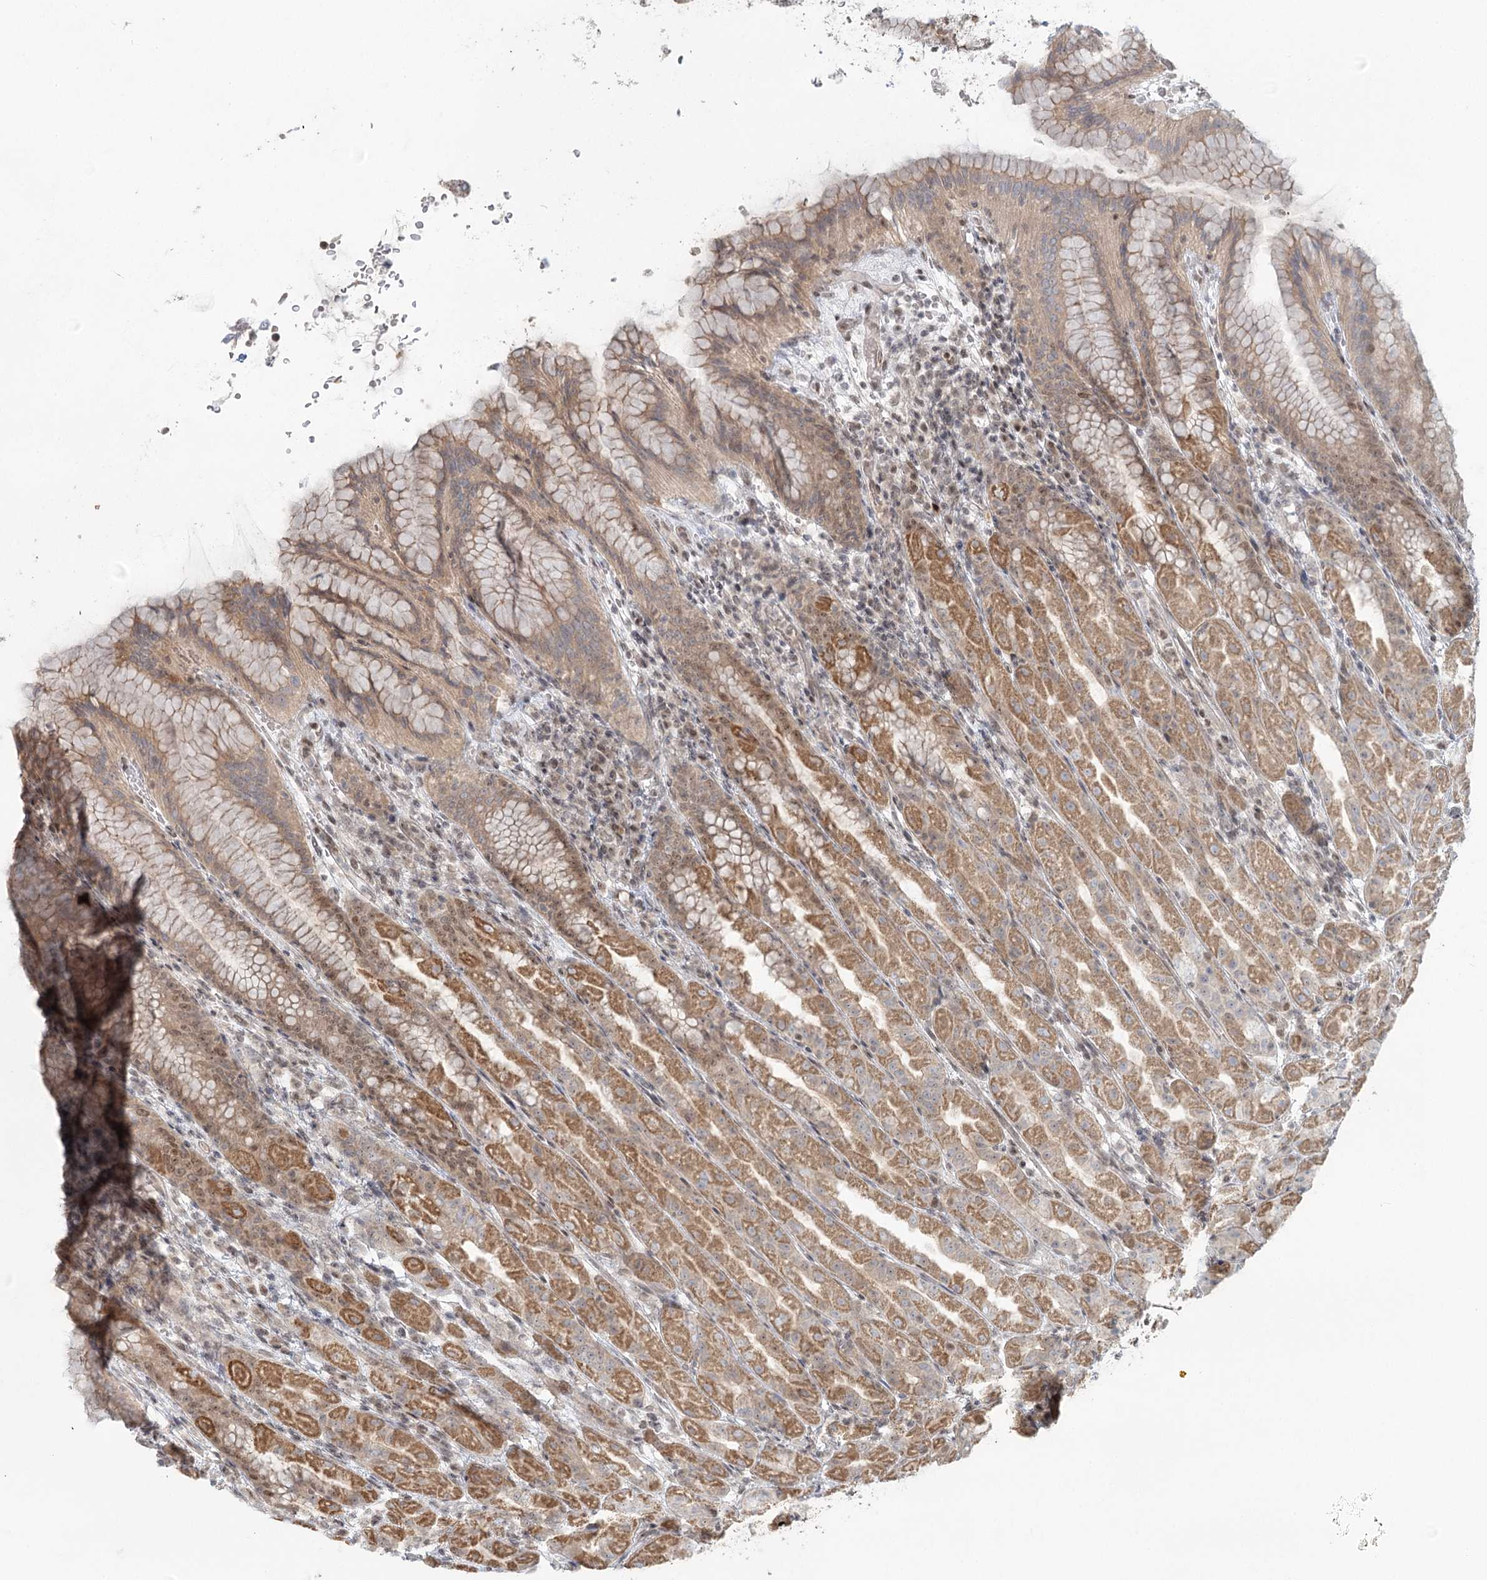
{"staining": {"intensity": "moderate", "quantity": "25%-75%", "location": "cytoplasmic/membranous,nuclear"}, "tissue": "stomach", "cell_type": "Glandular cells", "image_type": "normal", "snomed": [{"axis": "morphology", "description": "Normal tissue, NOS"}, {"axis": "topography", "description": "Stomach"}], "caption": "Glandular cells exhibit medium levels of moderate cytoplasmic/membranous,nuclear staining in approximately 25%-75% of cells in unremarkable human stomach.", "gene": "R3HCC1L", "patient": {"sex": "female", "age": 79}}